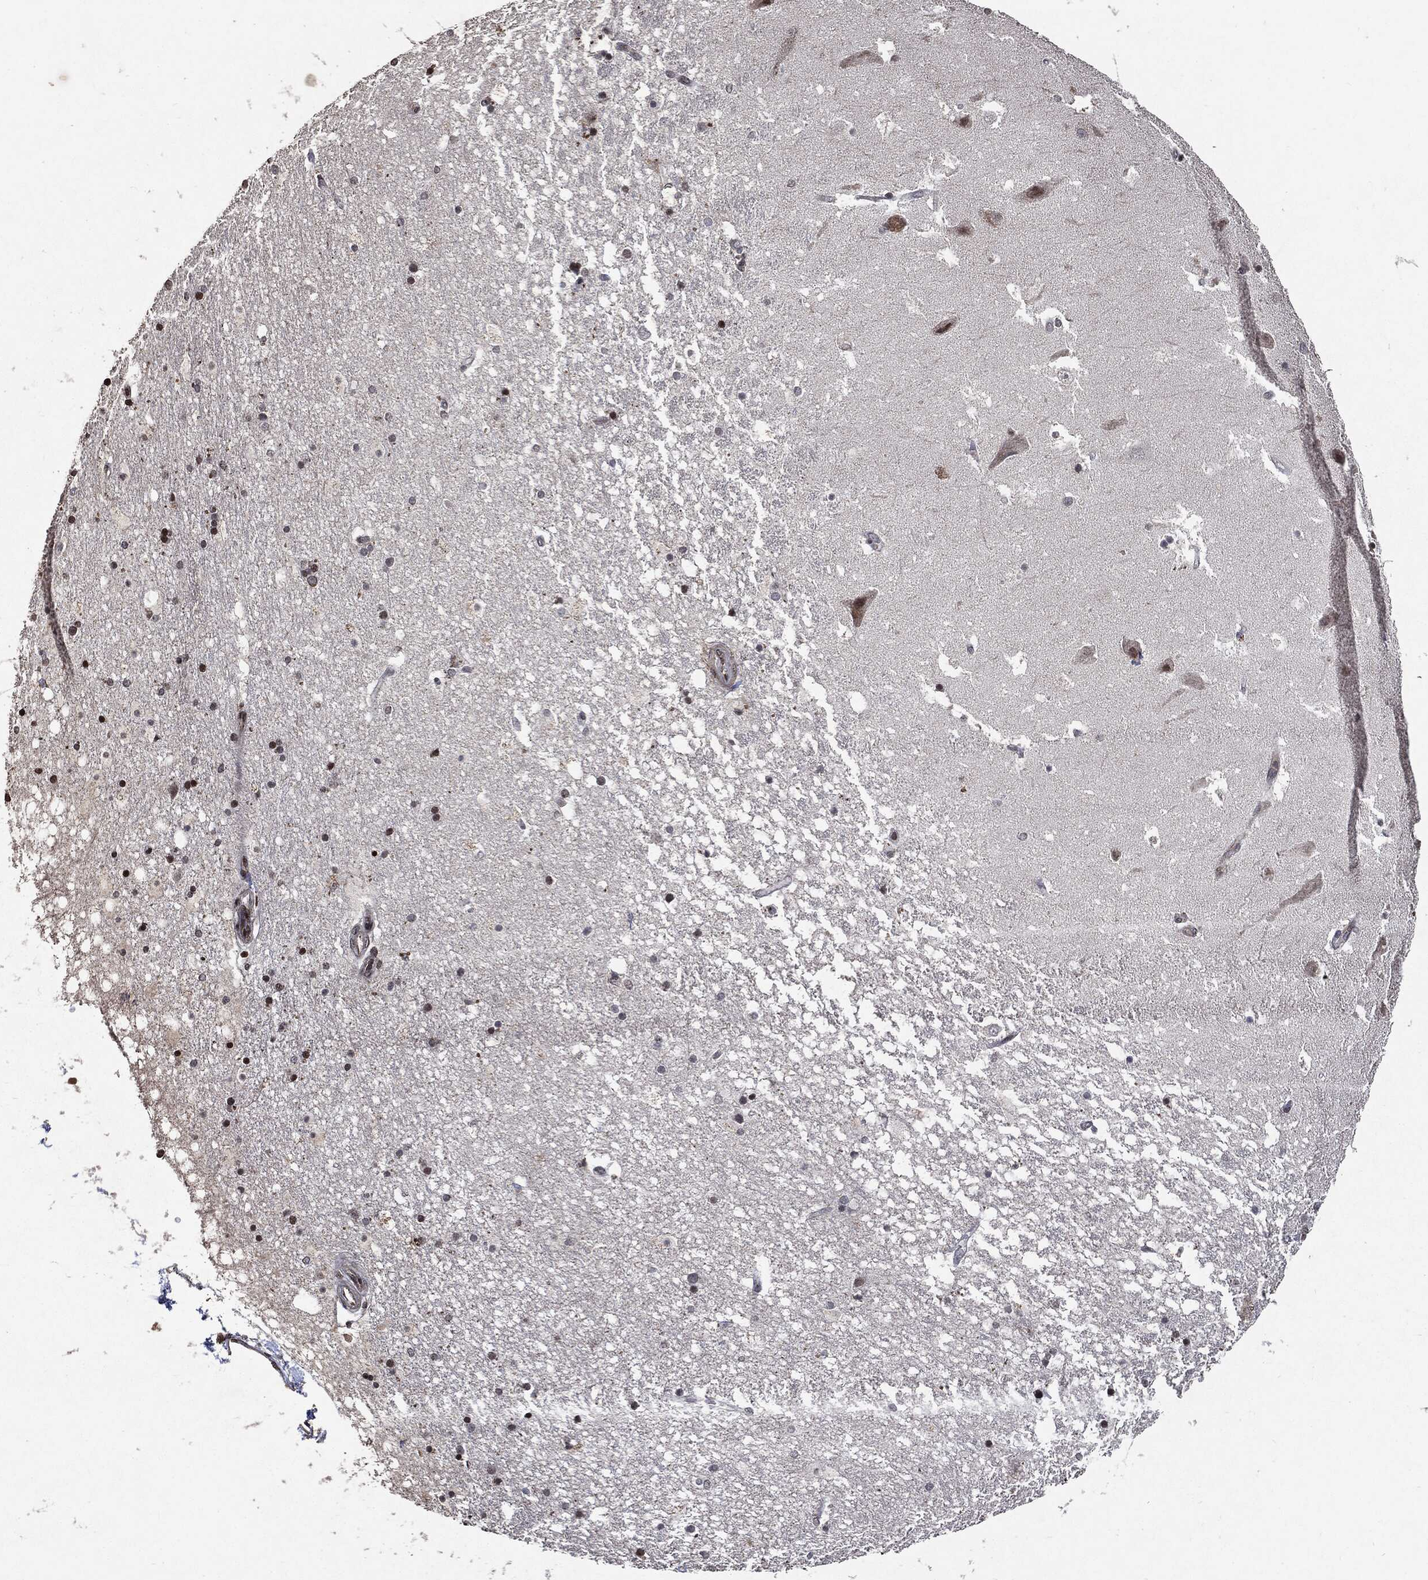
{"staining": {"intensity": "strong", "quantity": "25%-75%", "location": "nuclear"}, "tissue": "hippocampus", "cell_type": "Glial cells", "image_type": "normal", "snomed": [{"axis": "morphology", "description": "Normal tissue, NOS"}, {"axis": "topography", "description": "Hippocampus"}], "caption": "Human hippocampus stained for a protein (brown) exhibits strong nuclear positive staining in approximately 25%-75% of glial cells.", "gene": "JUN", "patient": {"sex": "male", "age": 51}}